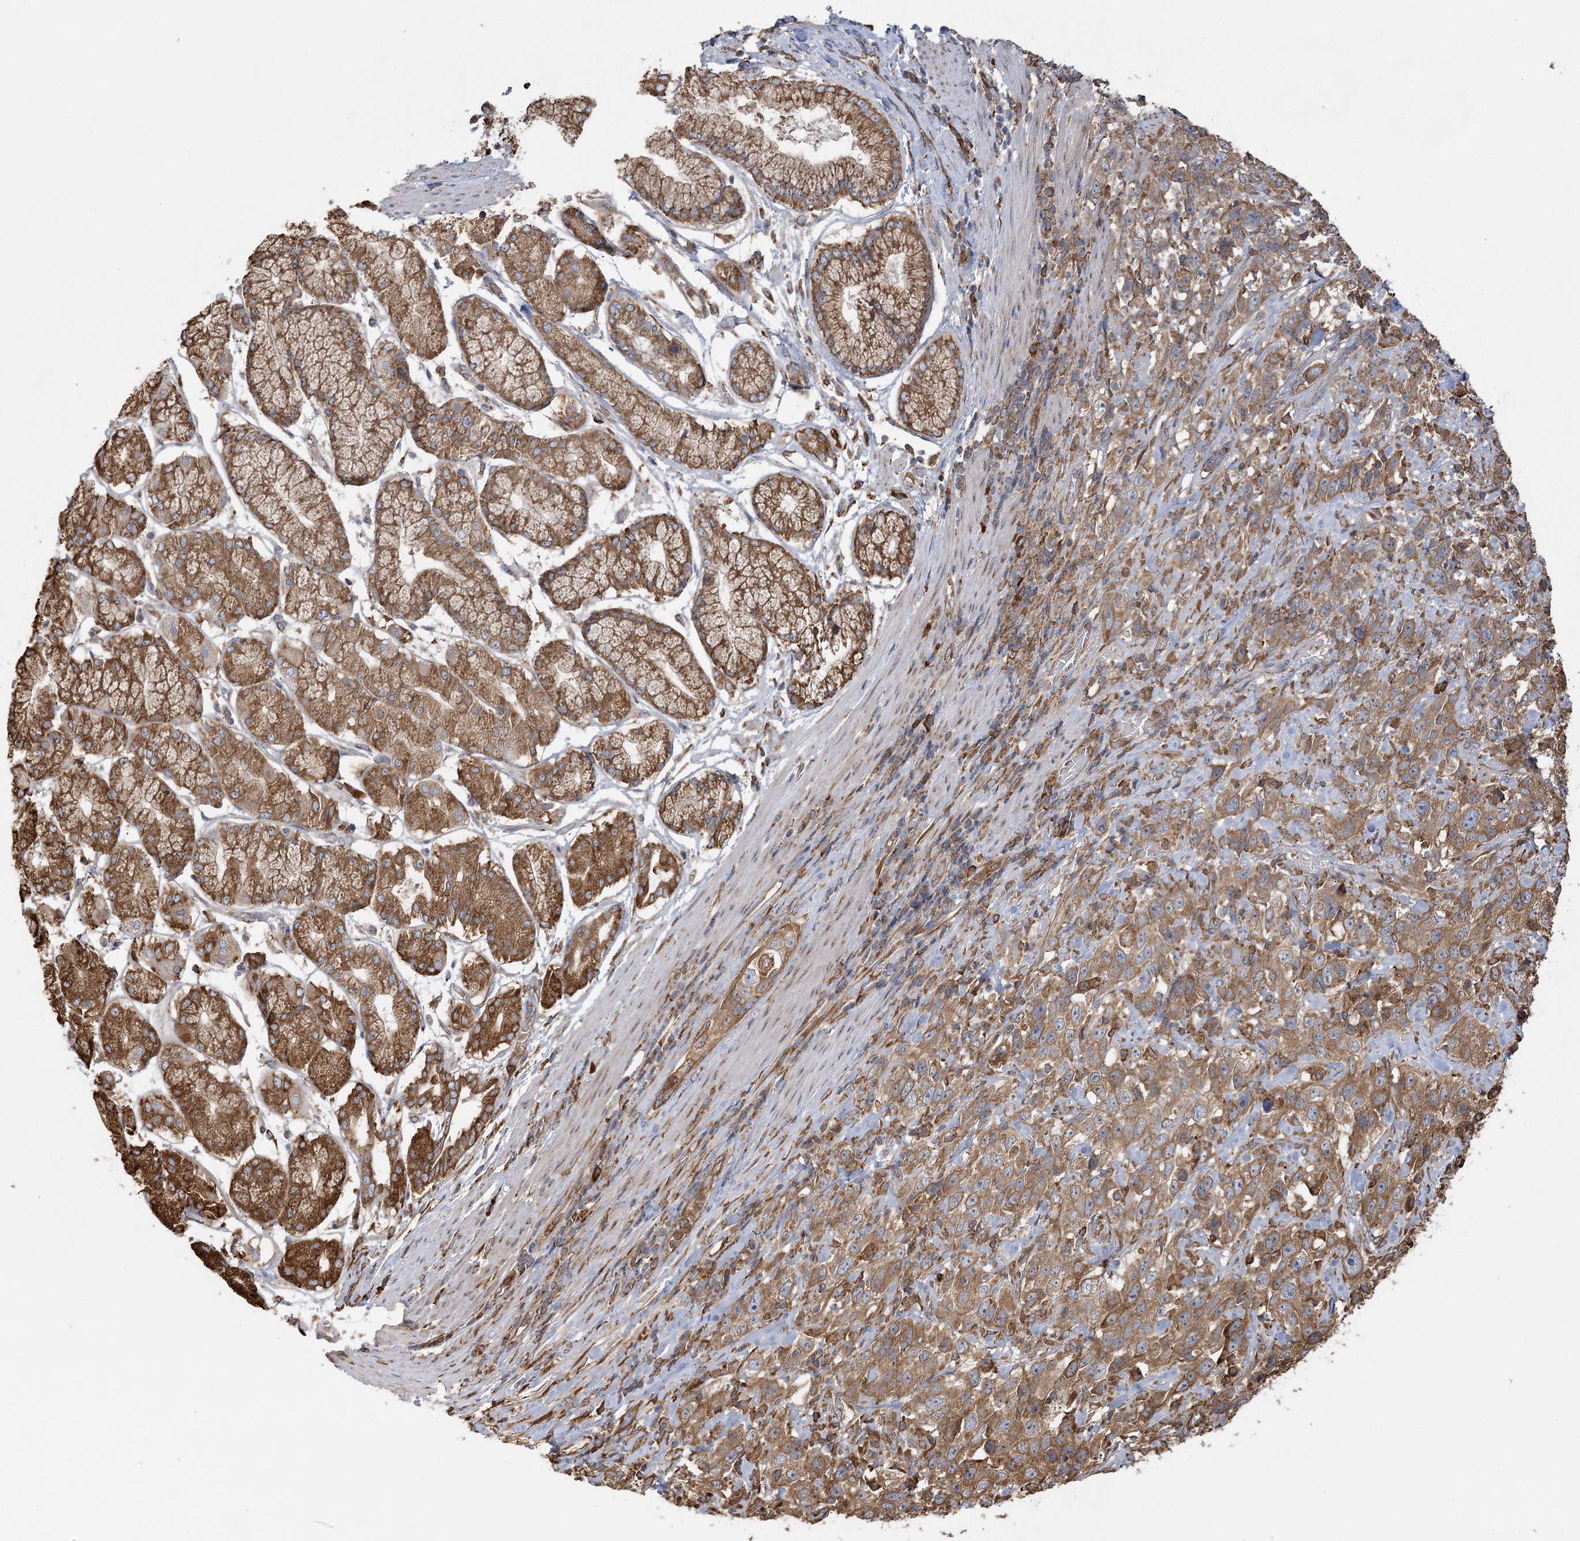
{"staining": {"intensity": "moderate", "quantity": ">75%", "location": "cytoplasmic/membranous"}, "tissue": "stomach cancer", "cell_type": "Tumor cells", "image_type": "cancer", "snomed": [{"axis": "morphology", "description": "Normal tissue, NOS"}, {"axis": "morphology", "description": "Adenocarcinoma, NOS"}, {"axis": "topography", "description": "Lymph node"}, {"axis": "topography", "description": "Stomach"}], "caption": "Moderate cytoplasmic/membranous expression is present in approximately >75% of tumor cells in stomach cancer. Immunohistochemistry stains the protein in brown and the nuclei are stained blue.", "gene": "ACAP2", "patient": {"sex": "male", "age": 48}}